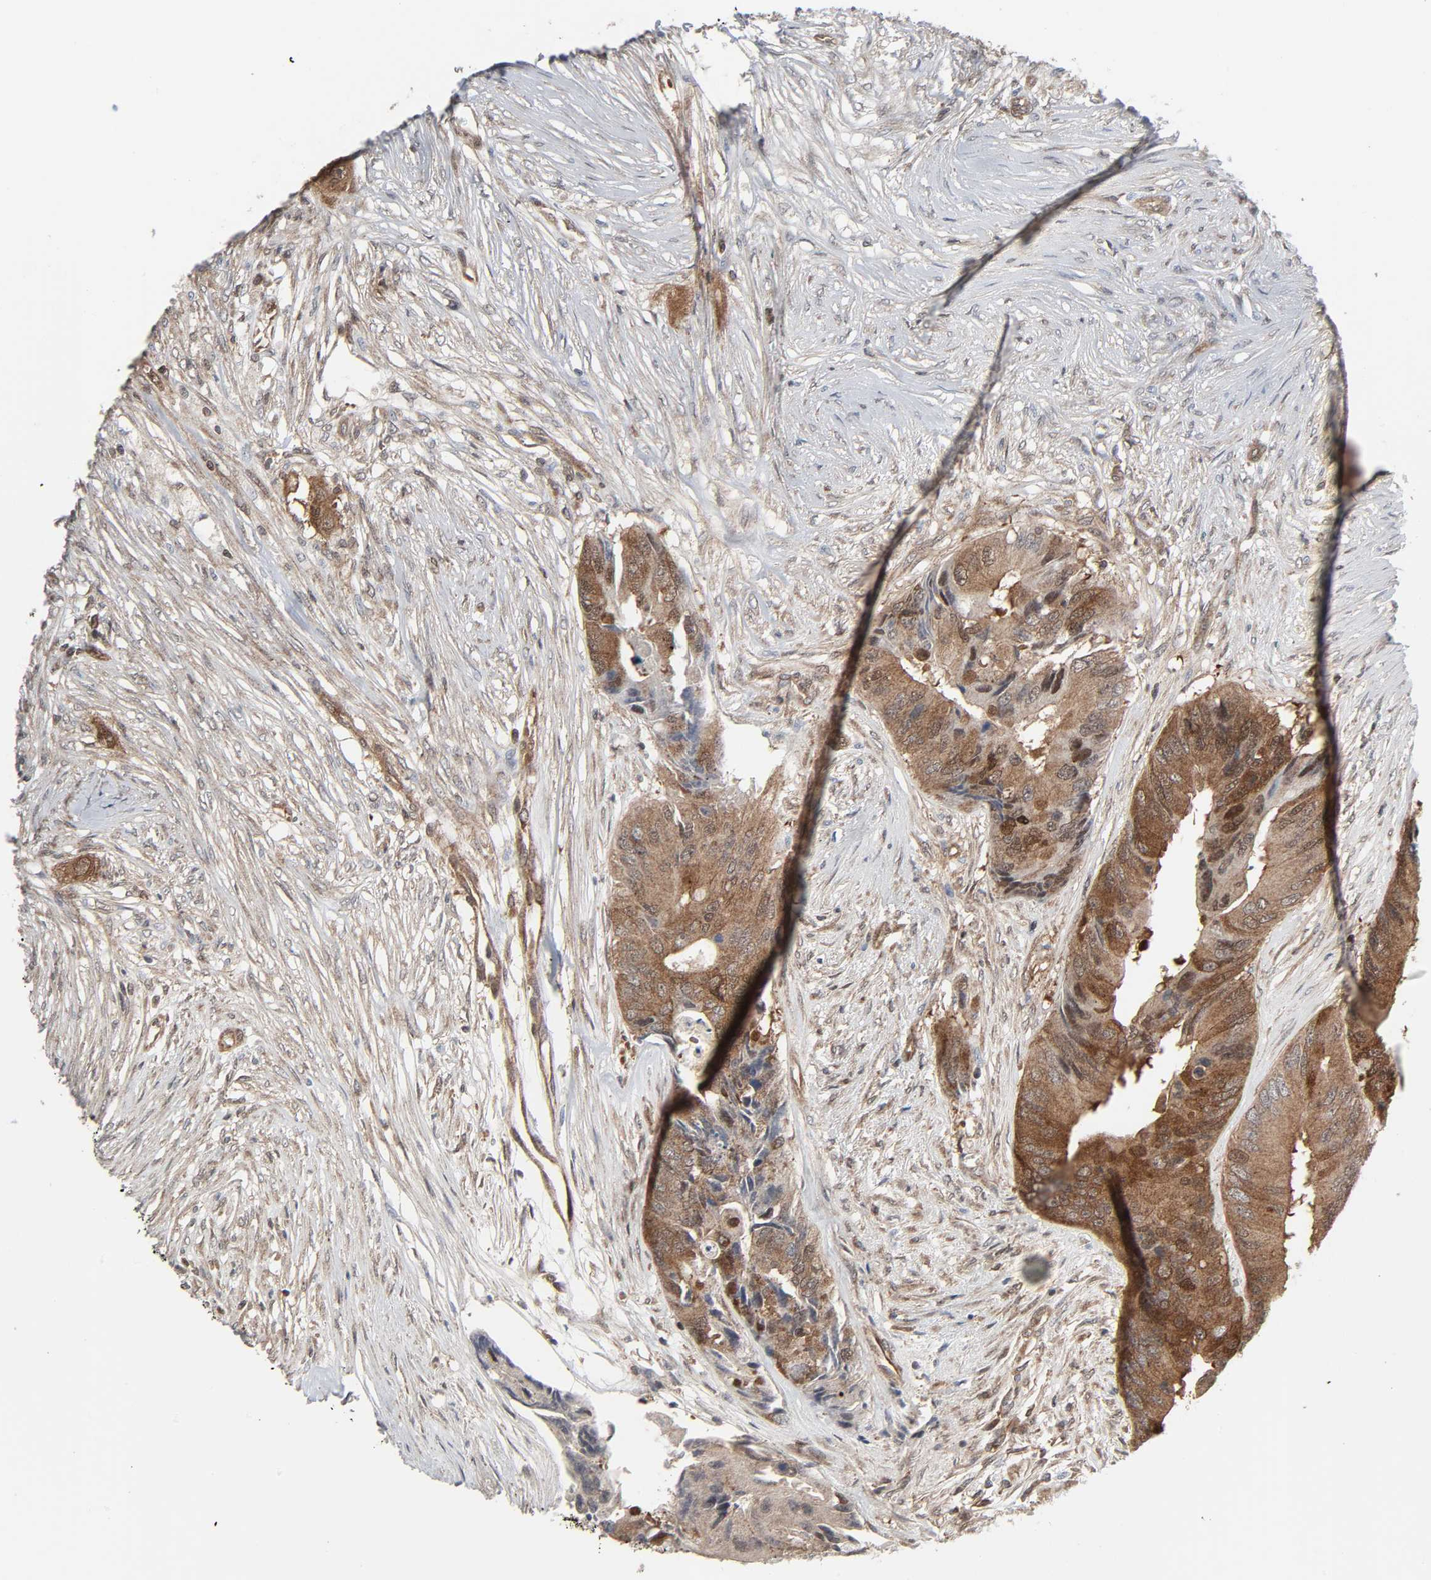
{"staining": {"intensity": "moderate", "quantity": ">75%", "location": "cytoplasmic/membranous"}, "tissue": "colorectal cancer", "cell_type": "Tumor cells", "image_type": "cancer", "snomed": [{"axis": "morphology", "description": "Adenocarcinoma, NOS"}, {"axis": "topography", "description": "Colon"}], "caption": "Protein analysis of colorectal cancer tissue demonstrates moderate cytoplasmic/membranous expression in about >75% of tumor cells. Ihc stains the protein of interest in brown and the nuclei are stained blue.", "gene": "GSK3A", "patient": {"sex": "male", "age": 71}}